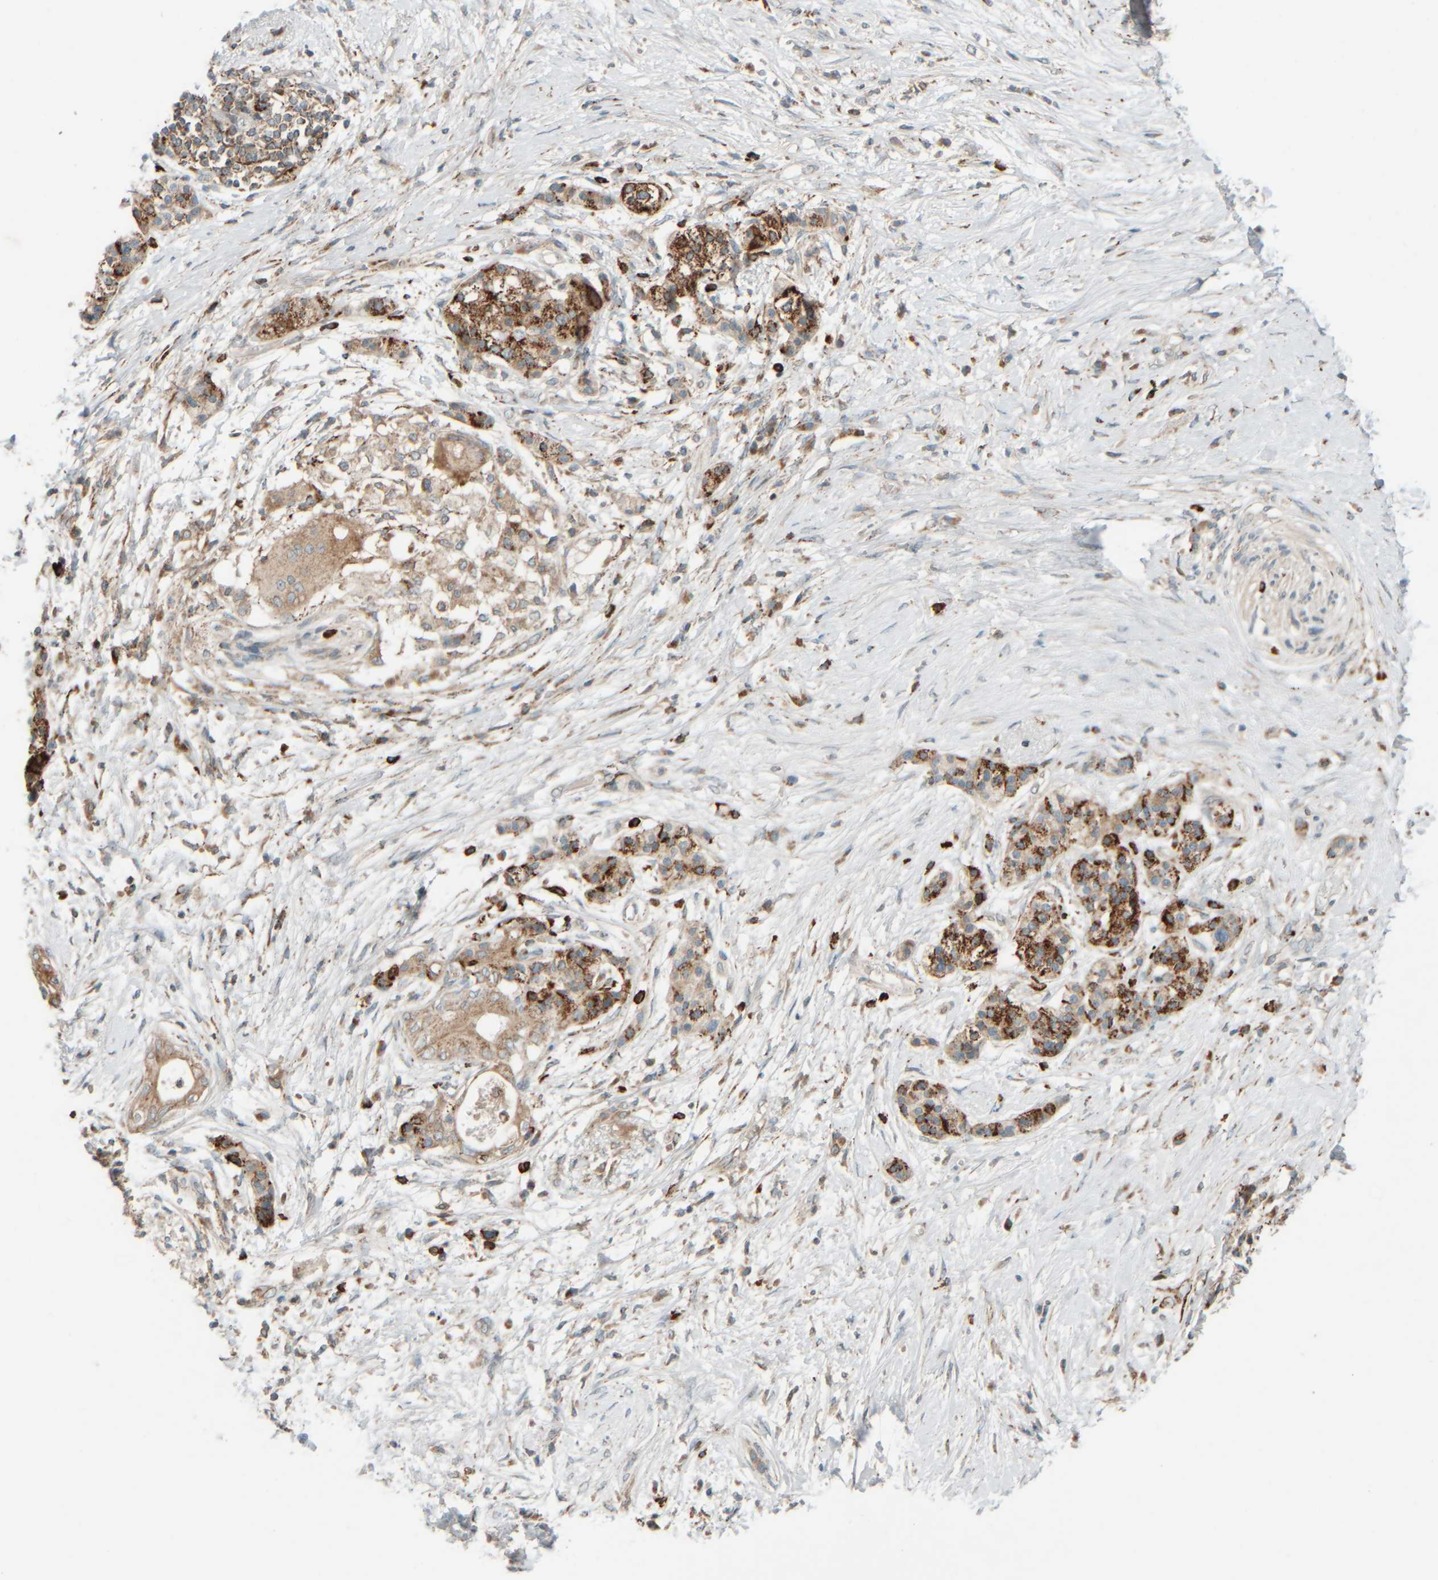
{"staining": {"intensity": "strong", "quantity": "25%-75%", "location": "cytoplasmic/membranous"}, "tissue": "pancreatic cancer", "cell_type": "Tumor cells", "image_type": "cancer", "snomed": [{"axis": "morphology", "description": "Normal tissue, NOS"}, {"axis": "morphology", "description": "Adenocarcinoma, NOS"}, {"axis": "topography", "description": "Pancreas"}, {"axis": "topography", "description": "Duodenum"}], "caption": "Human pancreatic cancer (adenocarcinoma) stained with a brown dye demonstrates strong cytoplasmic/membranous positive staining in approximately 25%-75% of tumor cells.", "gene": "SPAG5", "patient": {"sex": "female", "age": 60}}